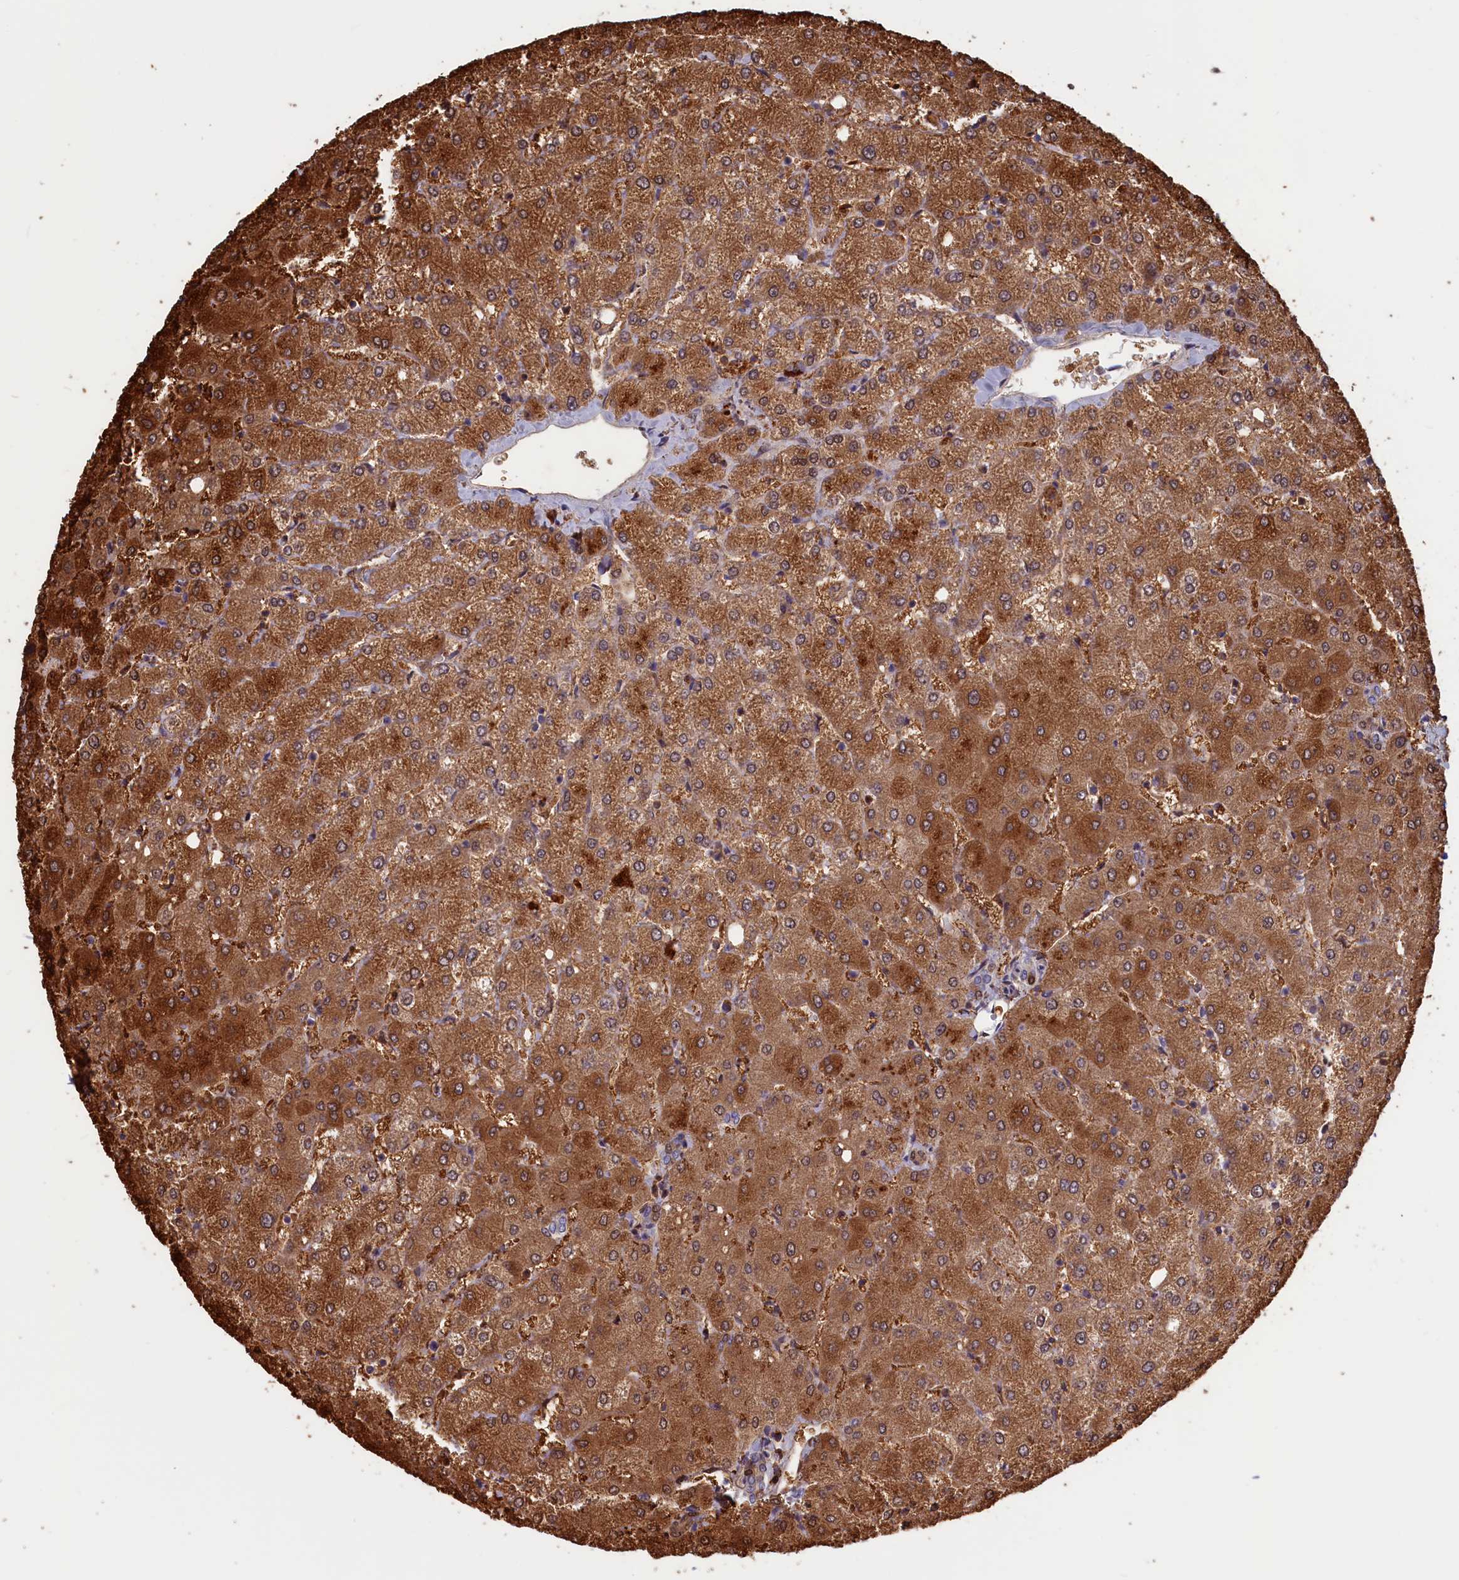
{"staining": {"intensity": "moderate", "quantity": "25%-75%", "location": "cytoplasmic/membranous,nuclear"}, "tissue": "liver", "cell_type": "Cholangiocytes", "image_type": "normal", "snomed": [{"axis": "morphology", "description": "Normal tissue, NOS"}, {"axis": "topography", "description": "Liver"}], "caption": "The micrograph demonstrates staining of unremarkable liver, revealing moderate cytoplasmic/membranous,nuclear protein expression (brown color) within cholangiocytes.", "gene": "PLP2", "patient": {"sex": "female", "age": 54}}